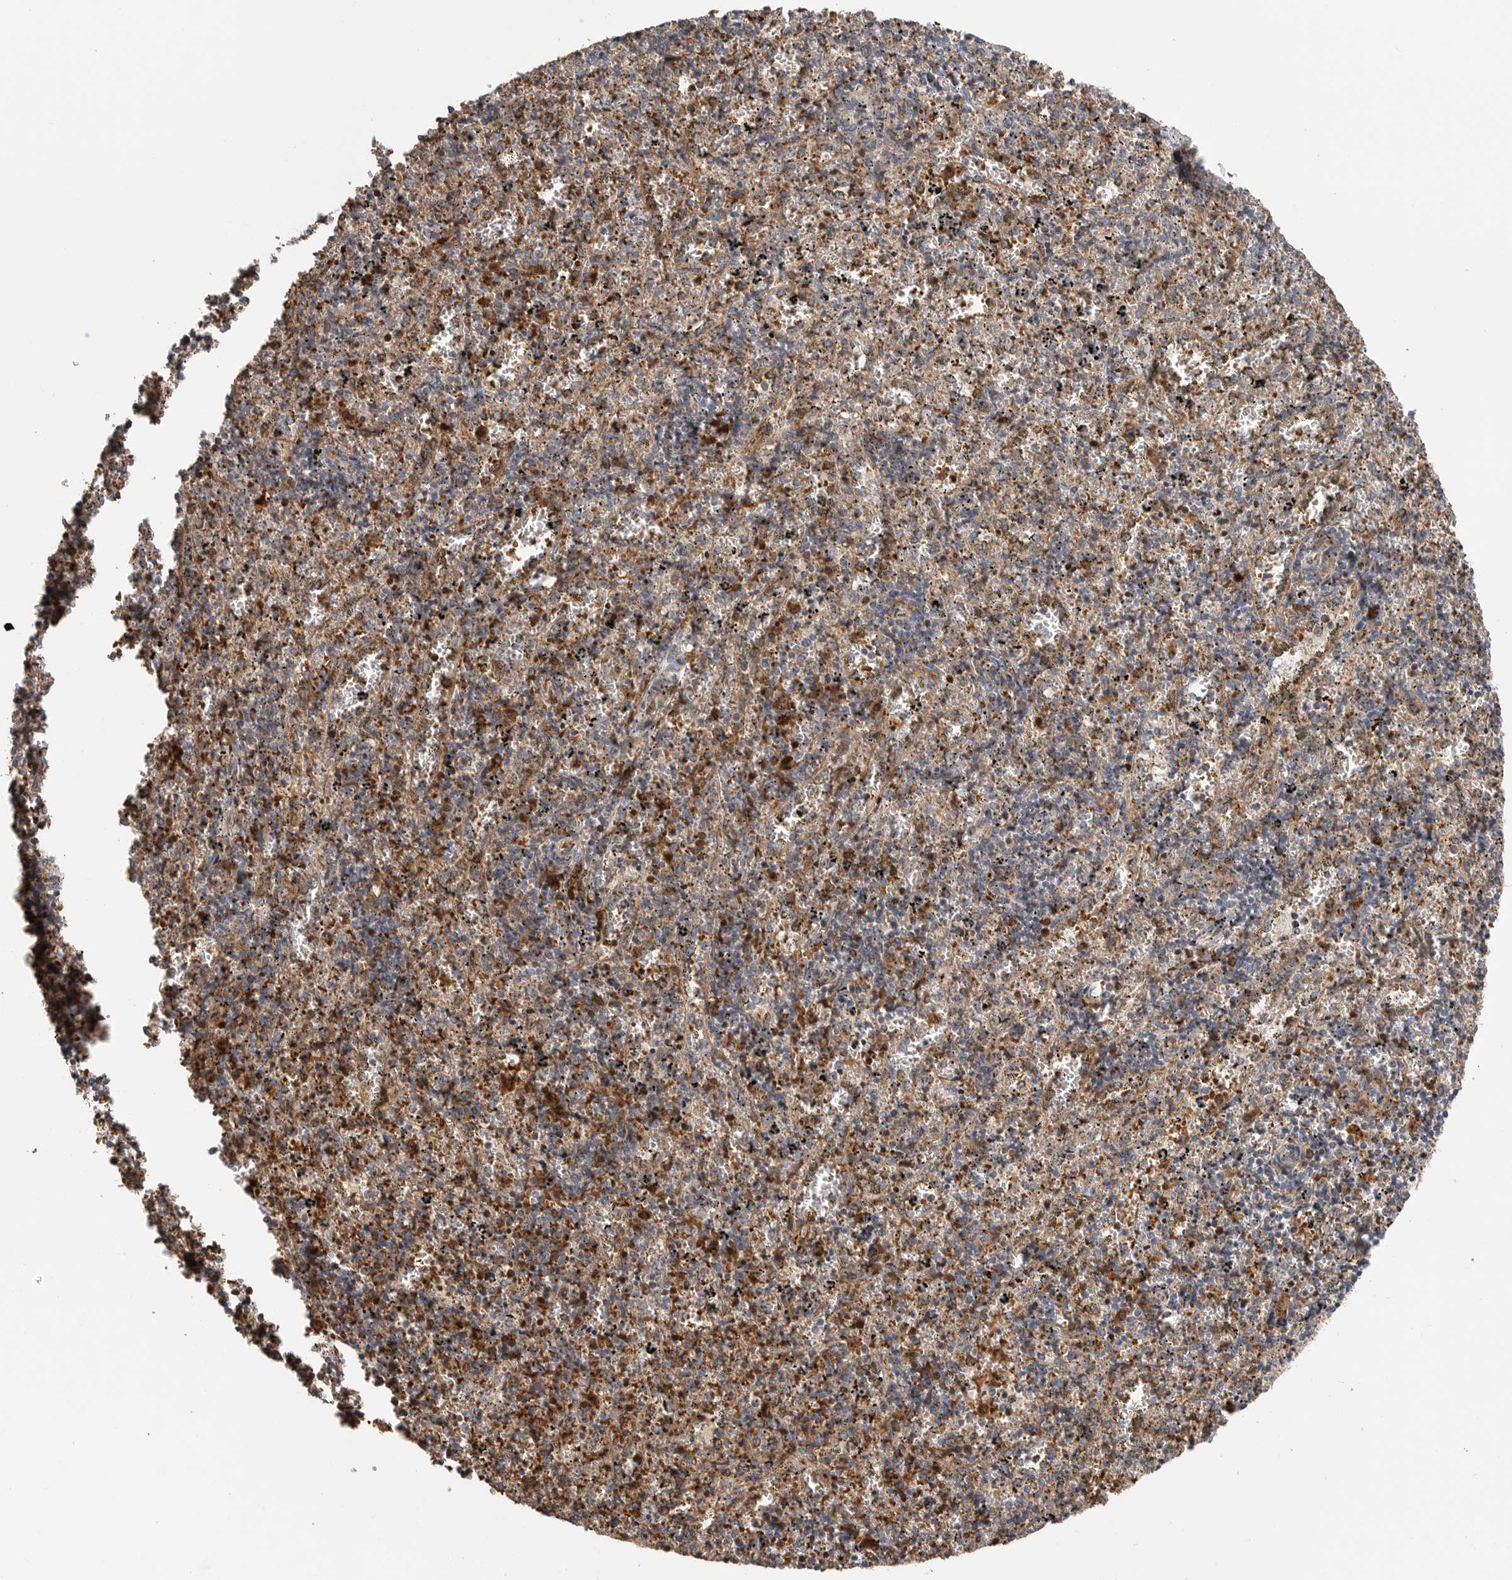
{"staining": {"intensity": "moderate", "quantity": ">75%", "location": "cytoplasmic/membranous"}, "tissue": "spleen", "cell_type": "Cells in red pulp", "image_type": "normal", "snomed": [{"axis": "morphology", "description": "Normal tissue, NOS"}, {"axis": "topography", "description": "Spleen"}], "caption": "A brown stain shows moderate cytoplasmic/membranous expression of a protein in cells in red pulp of normal spleen.", "gene": "GALNS", "patient": {"sex": "male", "age": 11}}